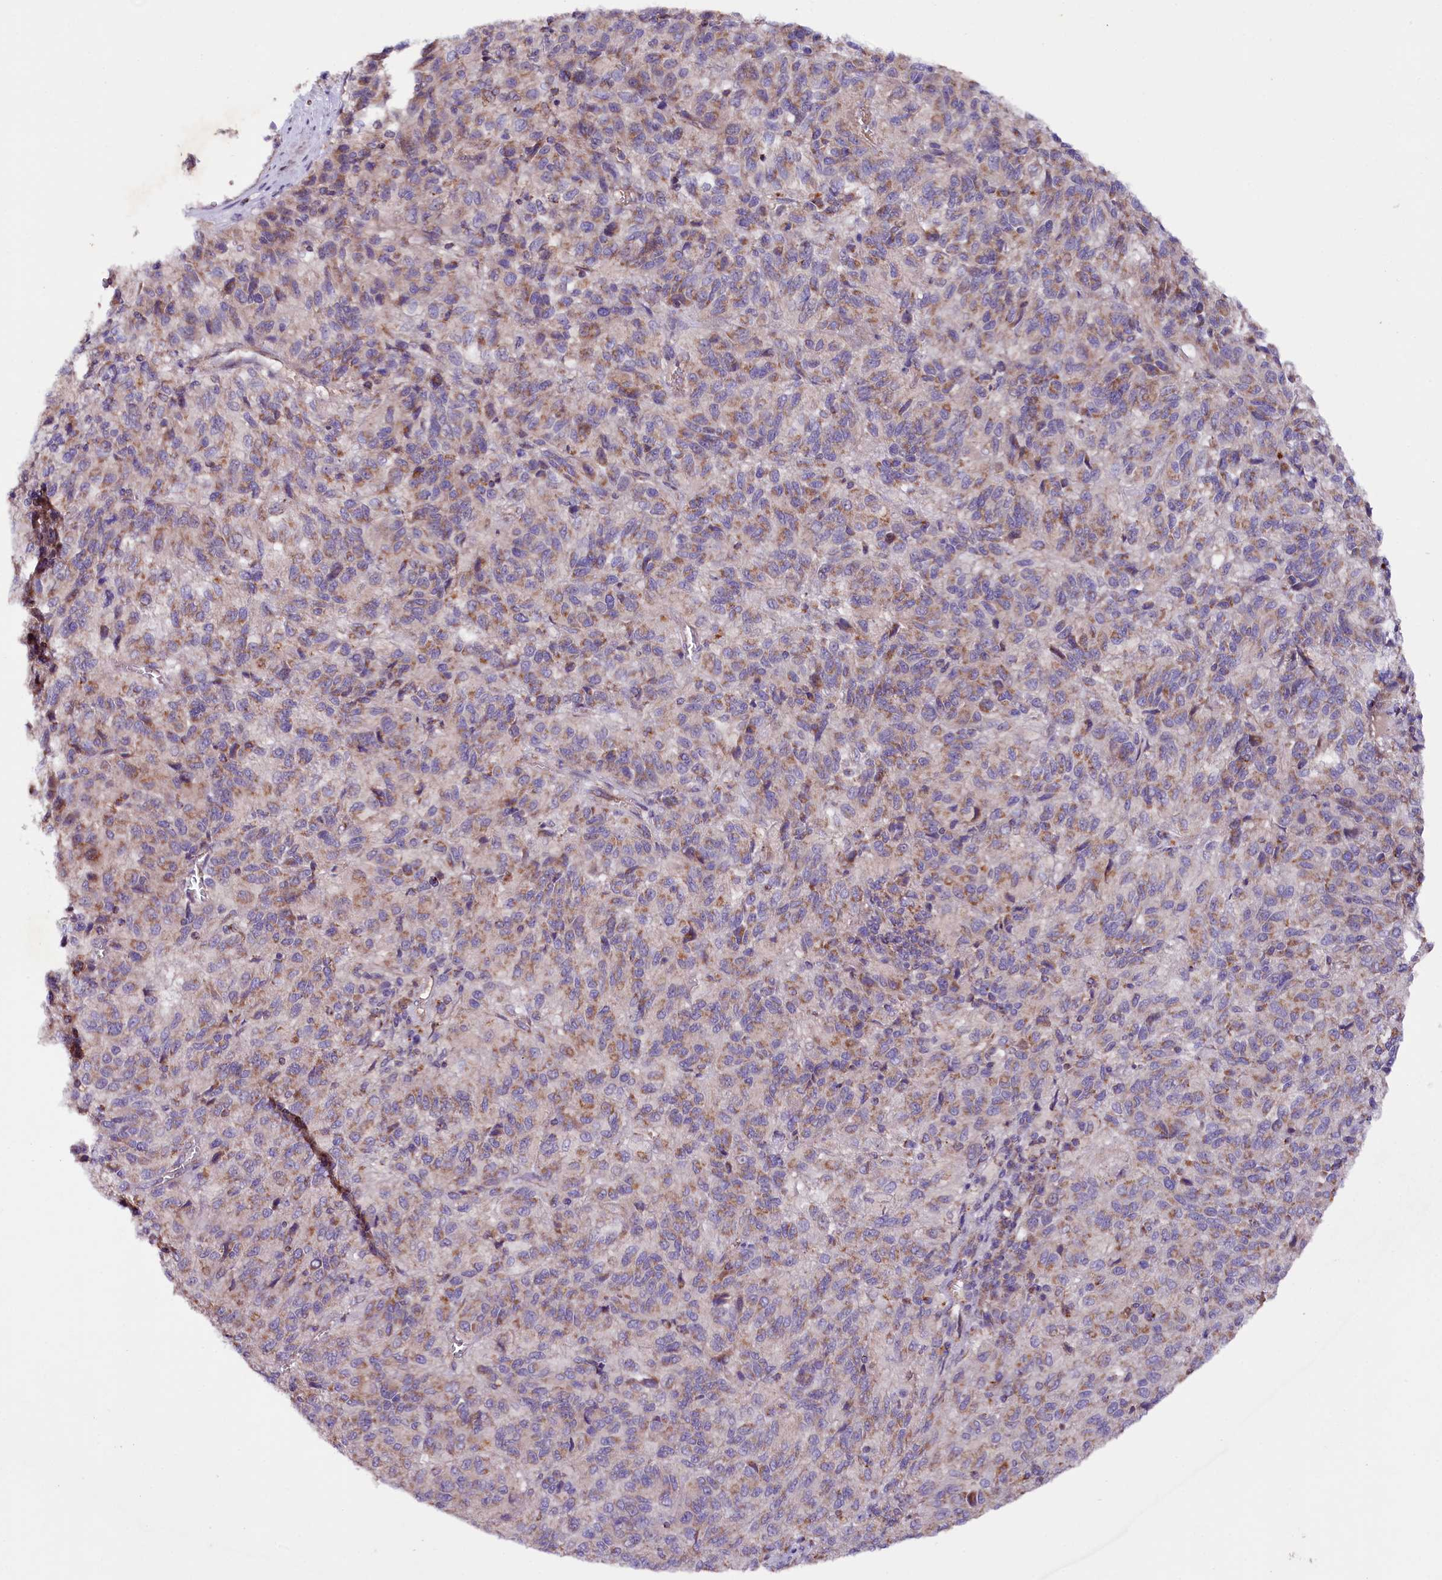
{"staining": {"intensity": "weak", "quantity": "25%-75%", "location": "cytoplasmic/membranous"}, "tissue": "melanoma", "cell_type": "Tumor cells", "image_type": "cancer", "snomed": [{"axis": "morphology", "description": "Malignant melanoma, Metastatic site"}, {"axis": "topography", "description": "Lung"}], "caption": "Tumor cells reveal low levels of weak cytoplasmic/membranous staining in approximately 25%-75% of cells in human malignant melanoma (metastatic site). (Brightfield microscopy of DAB IHC at high magnification).", "gene": "ZNF45", "patient": {"sex": "male", "age": 64}}